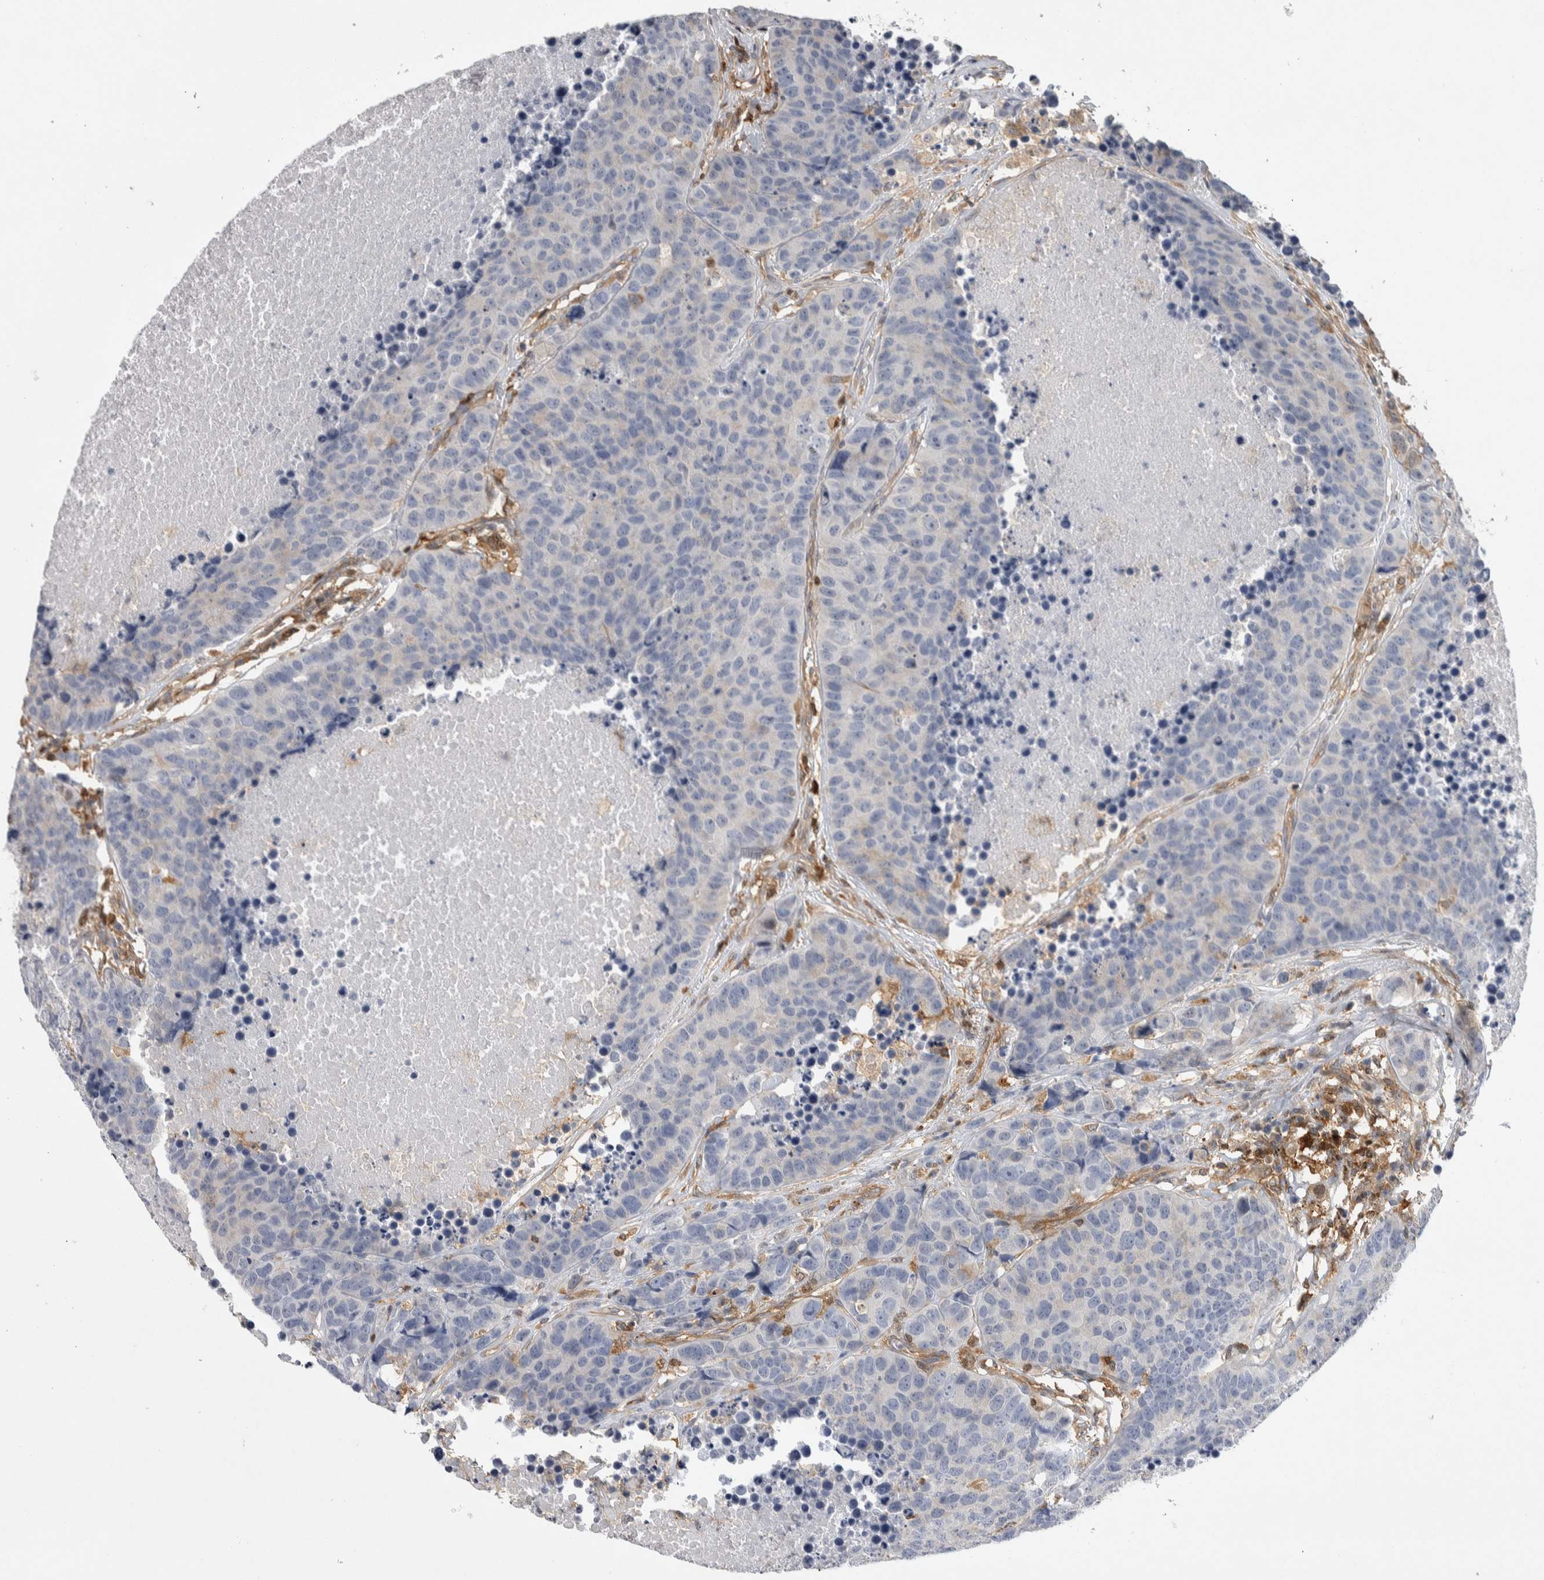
{"staining": {"intensity": "negative", "quantity": "none", "location": "none"}, "tissue": "carcinoid", "cell_type": "Tumor cells", "image_type": "cancer", "snomed": [{"axis": "morphology", "description": "Carcinoid, malignant, NOS"}, {"axis": "topography", "description": "Lung"}], "caption": "IHC micrograph of neoplastic tissue: human carcinoid stained with DAB demonstrates no significant protein expression in tumor cells.", "gene": "NFKB2", "patient": {"sex": "male", "age": 60}}